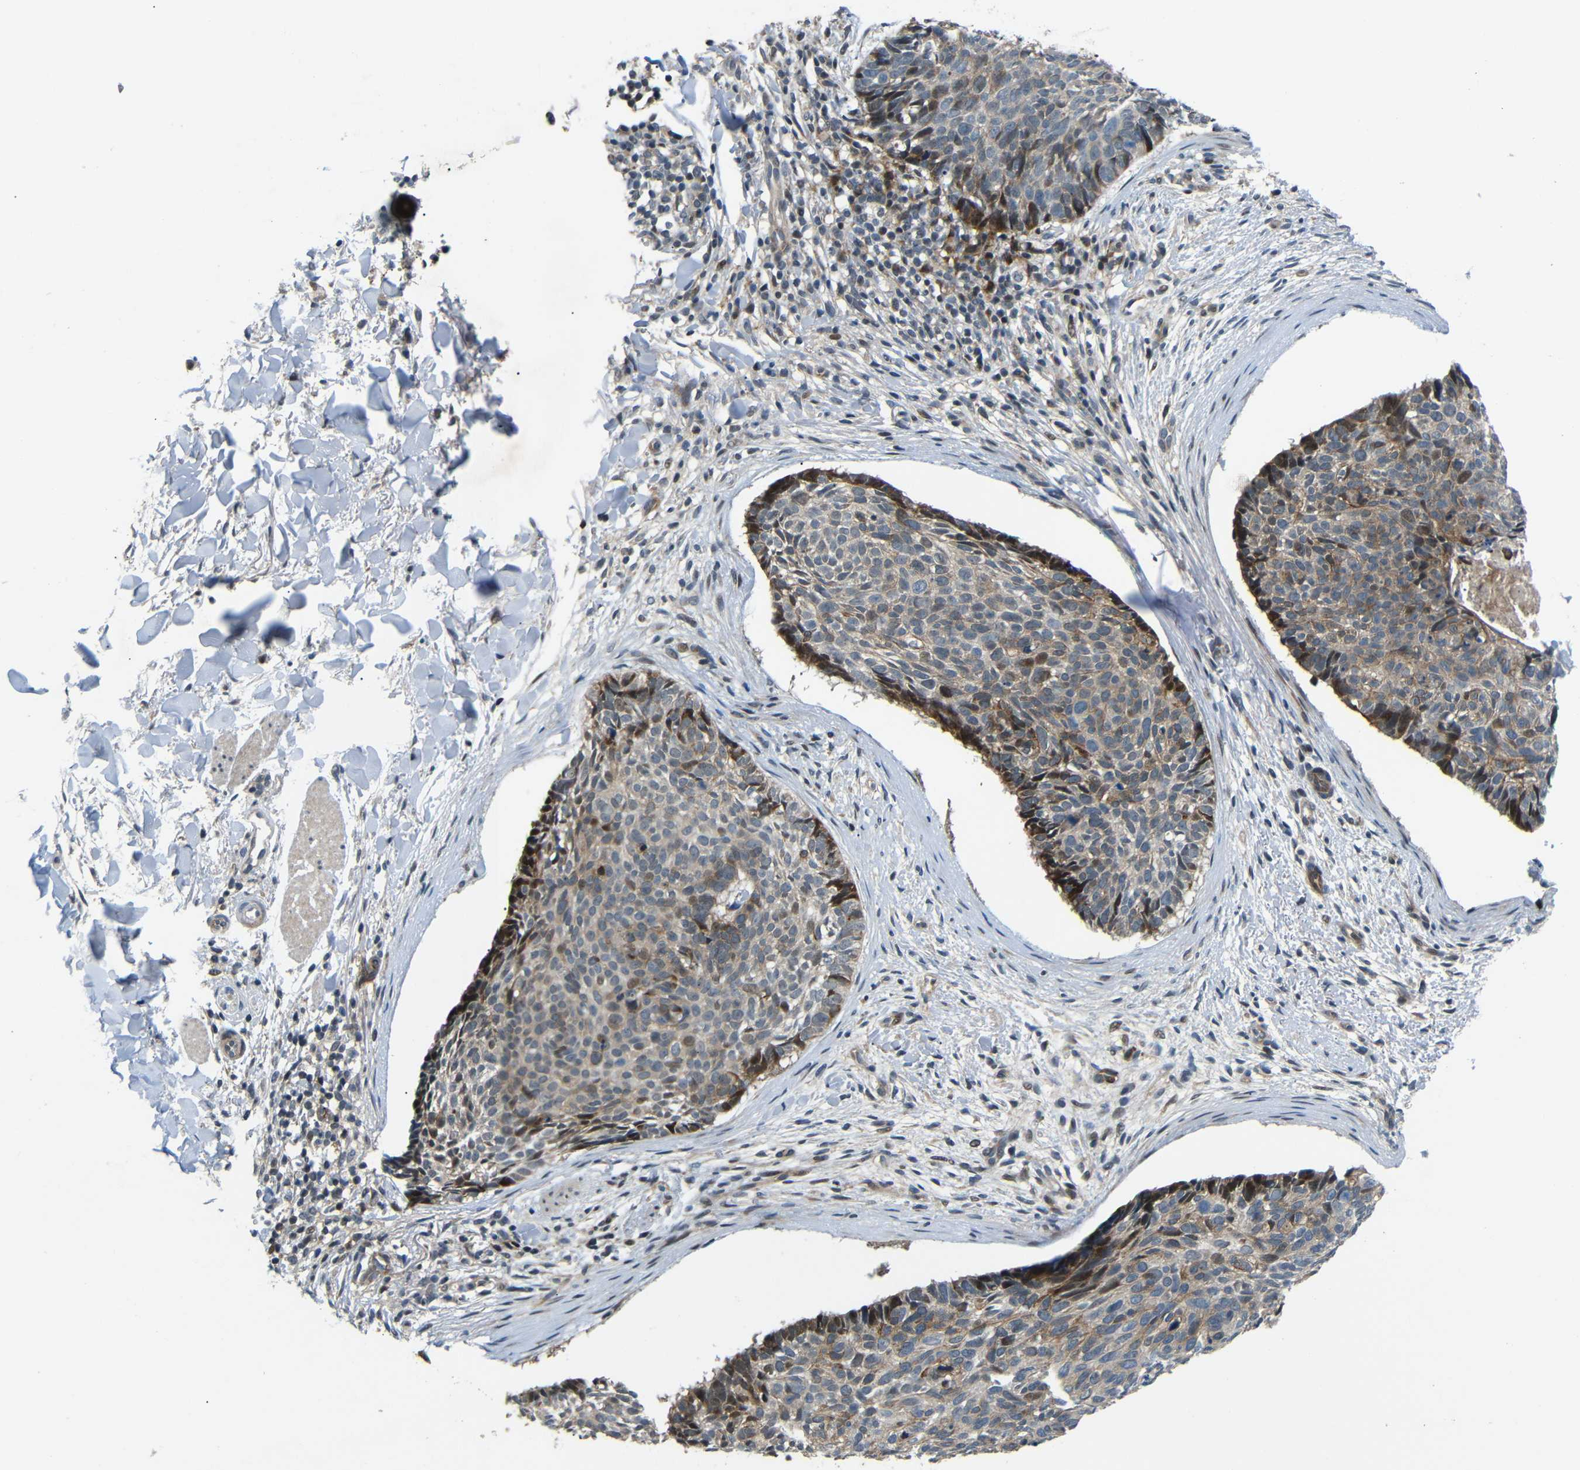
{"staining": {"intensity": "moderate", "quantity": "<25%", "location": "cytoplasmic/membranous,nuclear"}, "tissue": "skin cancer", "cell_type": "Tumor cells", "image_type": "cancer", "snomed": [{"axis": "morphology", "description": "Normal tissue, NOS"}, {"axis": "morphology", "description": "Basal cell carcinoma"}, {"axis": "topography", "description": "Skin"}], "caption": "Approximately <25% of tumor cells in basal cell carcinoma (skin) exhibit moderate cytoplasmic/membranous and nuclear protein staining as visualized by brown immunohistochemical staining.", "gene": "SYDE1", "patient": {"sex": "female", "age": 56}}